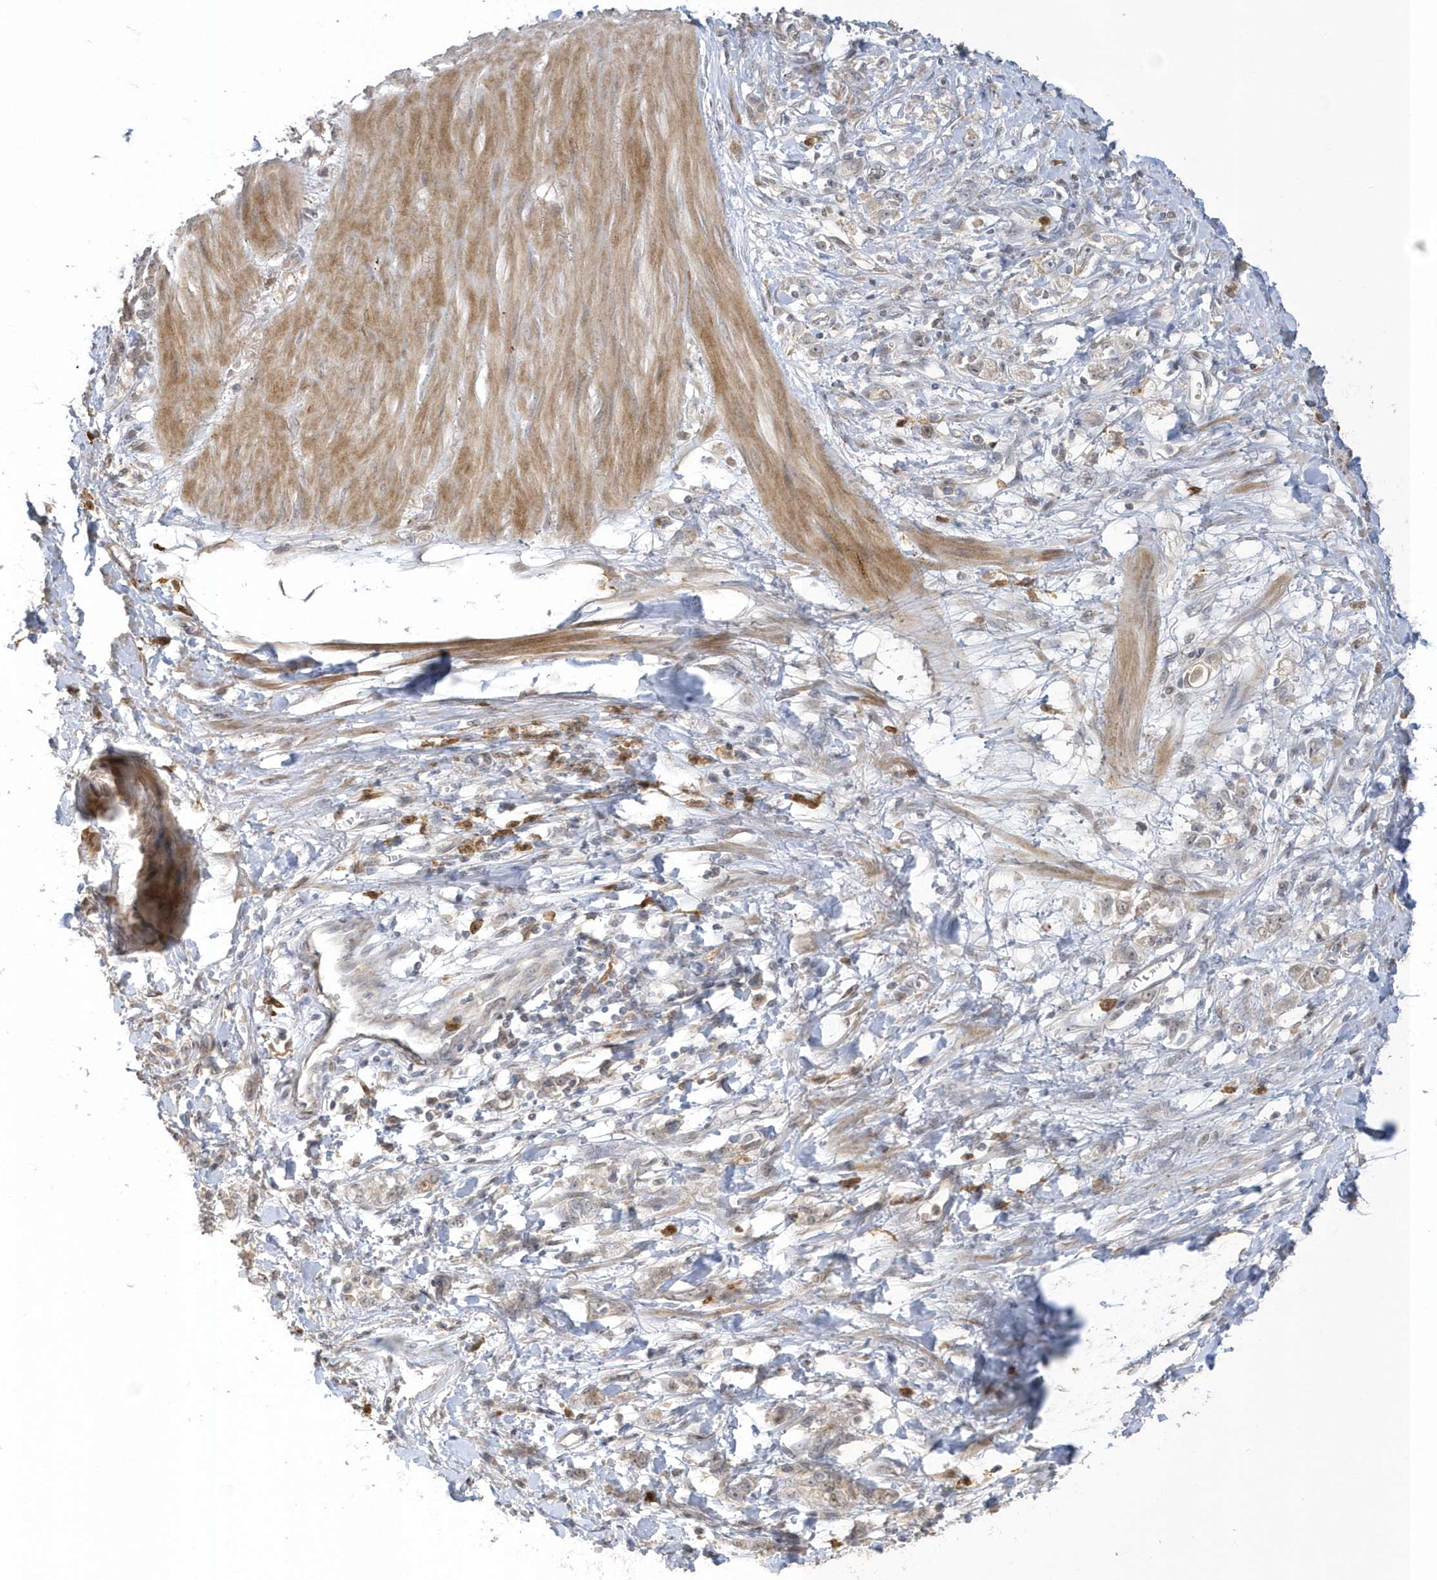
{"staining": {"intensity": "negative", "quantity": "none", "location": "none"}, "tissue": "stomach cancer", "cell_type": "Tumor cells", "image_type": "cancer", "snomed": [{"axis": "morphology", "description": "Adenocarcinoma, NOS"}, {"axis": "topography", "description": "Stomach"}], "caption": "Immunohistochemical staining of stomach cancer (adenocarcinoma) demonstrates no significant positivity in tumor cells.", "gene": "NAF1", "patient": {"sex": "female", "age": 76}}